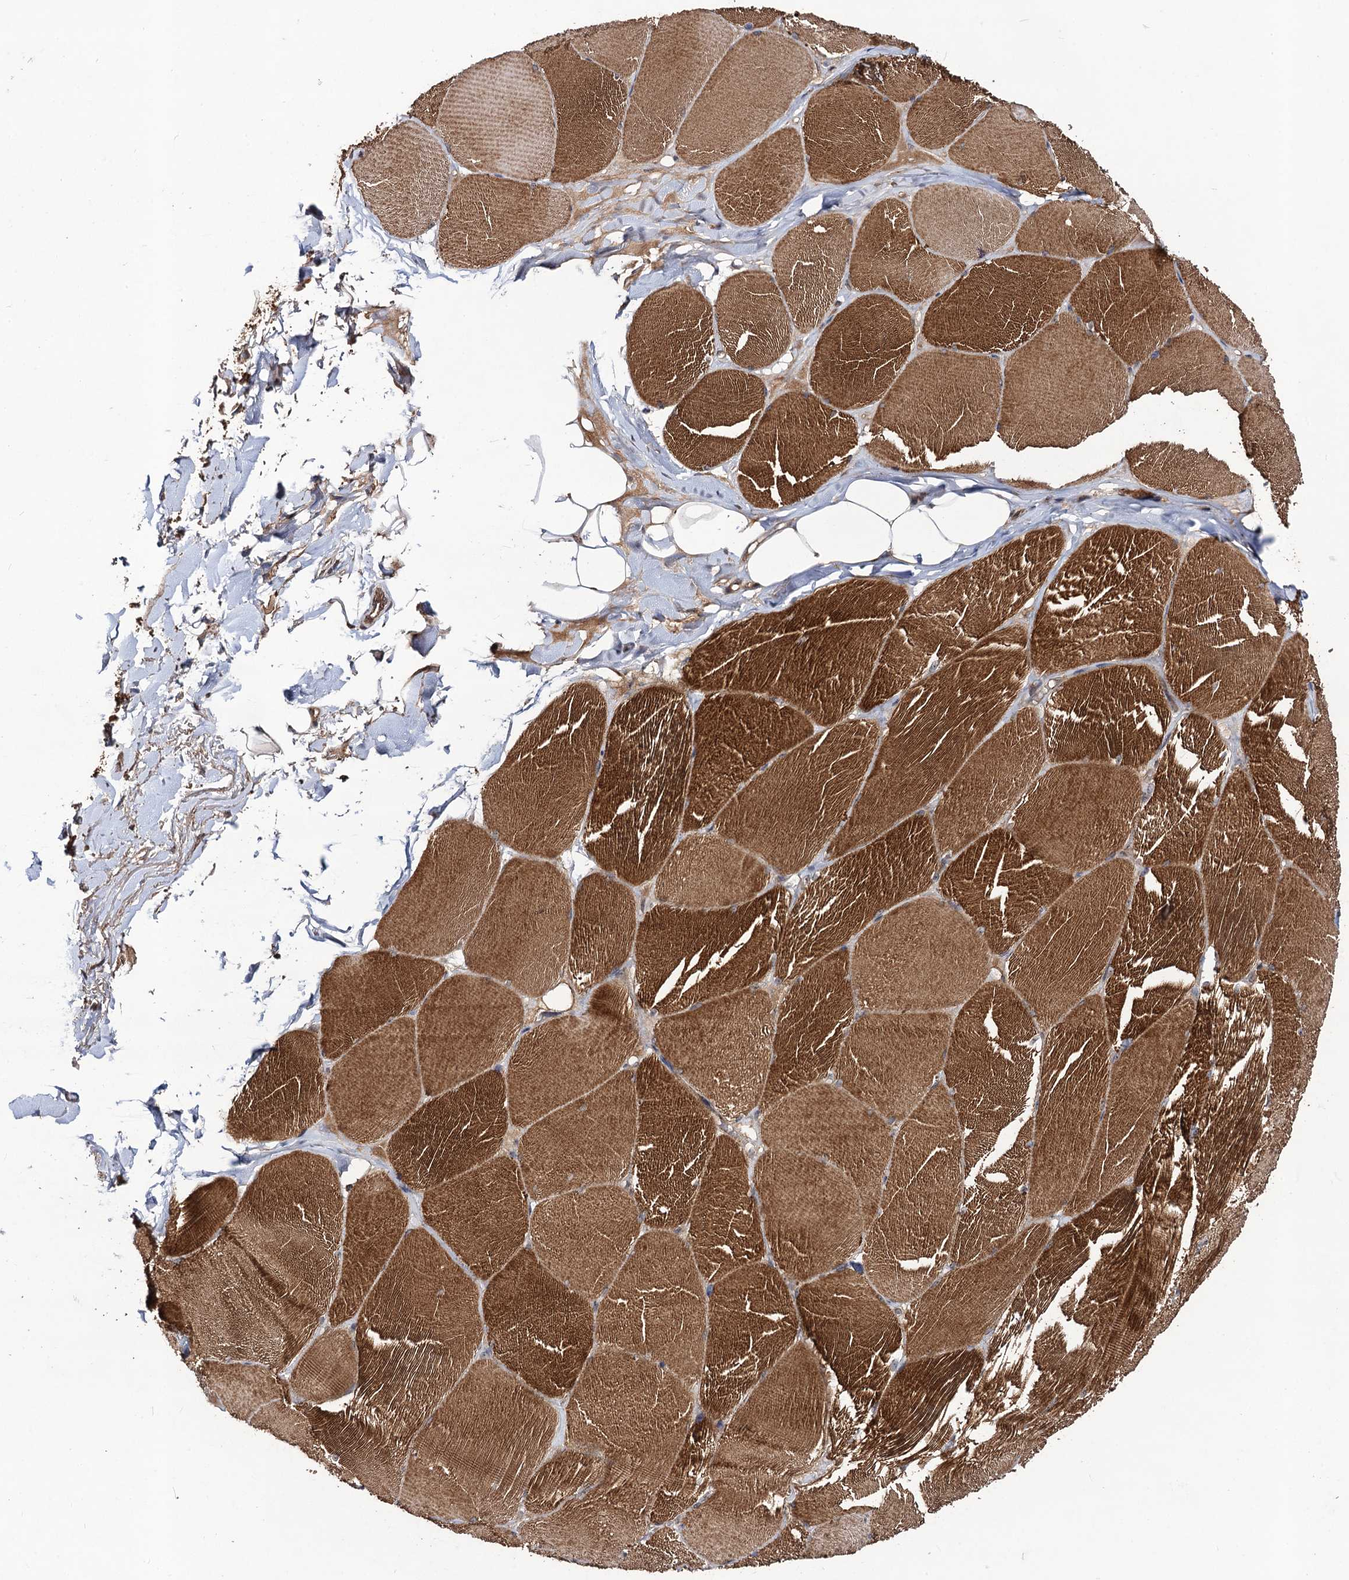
{"staining": {"intensity": "strong", "quantity": ">75%", "location": "cytoplasmic/membranous"}, "tissue": "skeletal muscle", "cell_type": "Myocytes", "image_type": "normal", "snomed": [{"axis": "morphology", "description": "Normal tissue, NOS"}, {"axis": "topography", "description": "Skin"}, {"axis": "topography", "description": "Skeletal muscle"}], "caption": "Brown immunohistochemical staining in unremarkable skeletal muscle reveals strong cytoplasmic/membranous expression in about >75% of myocytes. (DAB (3,3'-diaminobenzidine) IHC with brightfield microscopy, high magnification).", "gene": "KXD1", "patient": {"sex": "male", "age": 83}}